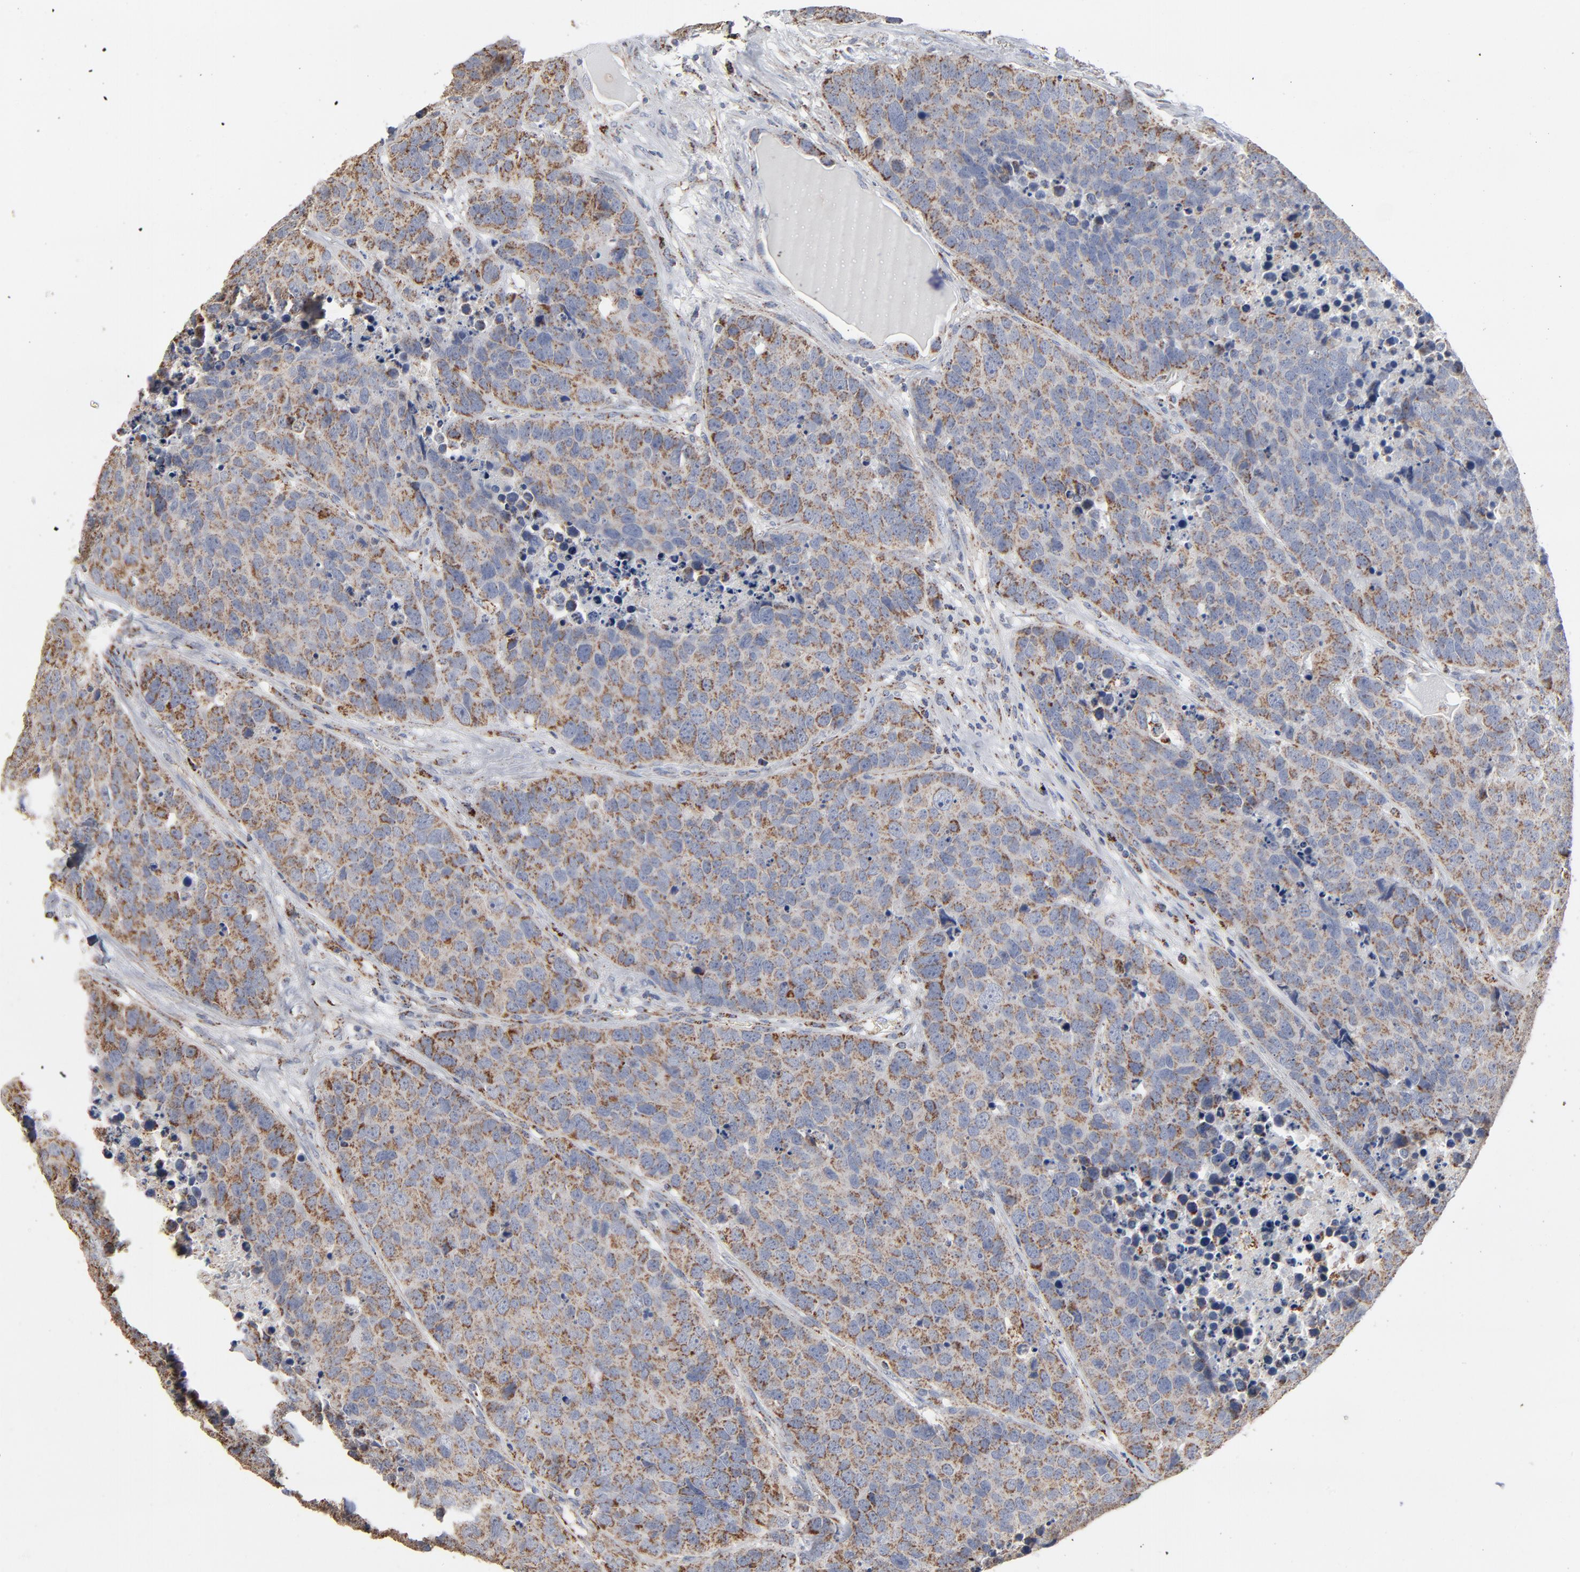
{"staining": {"intensity": "moderate", "quantity": ">75%", "location": "cytoplasmic/membranous"}, "tissue": "carcinoid", "cell_type": "Tumor cells", "image_type": "cancer", "snomed": [{"axis": "morphology", "description": "Carcinoid, malignant, NOS"}, {"axis": "topography", "description": "Lung"}], "caption": "Human carcinoid stained with a protein marker displays moderate staining in tumor cells.", "gene": "UQCRC1", "patient": {"sex": "male", "age": 60}}